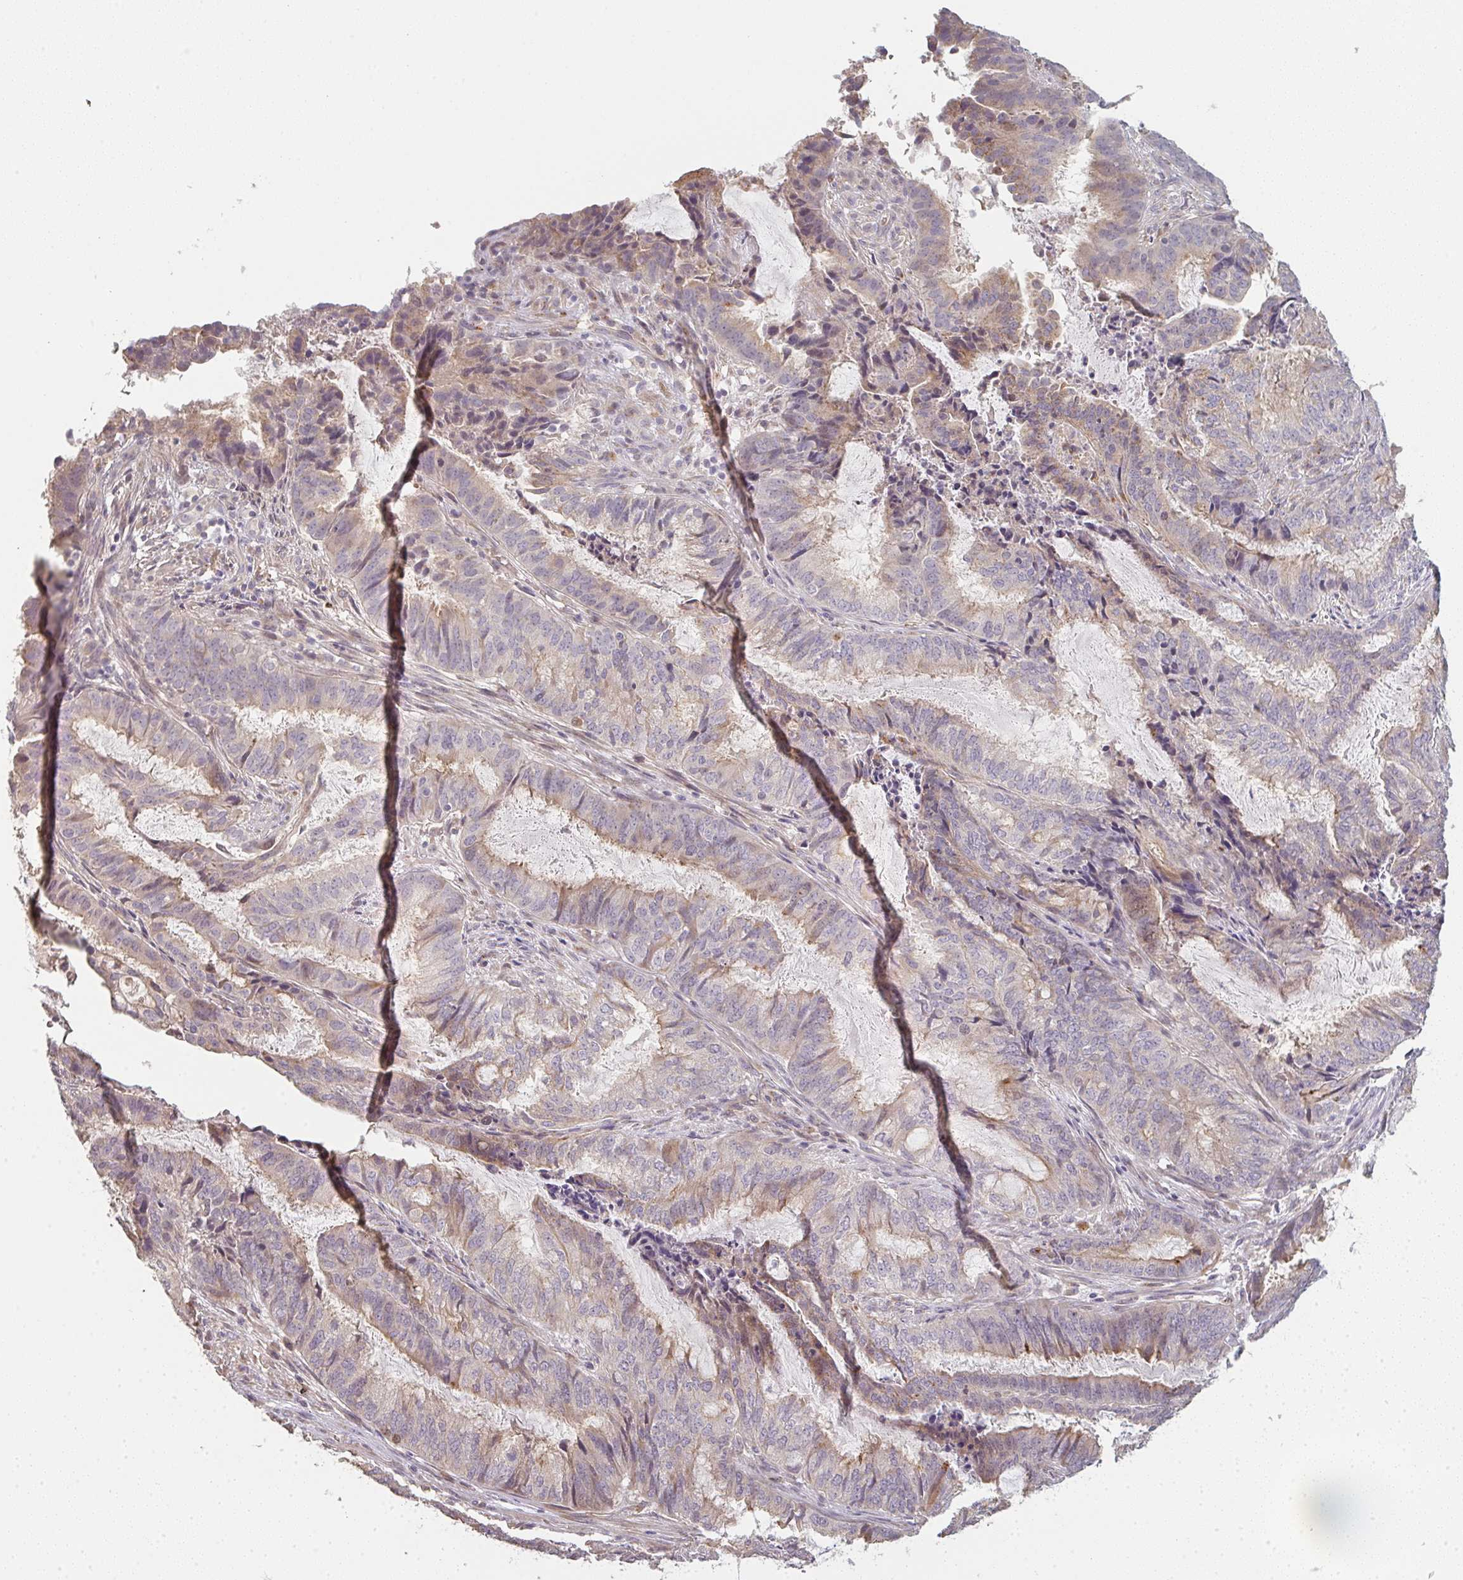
{"staining": {"intensity": "moderate", "quantity": "25%-75%", "location": "cytoplasmic/membranous"}, "tissue": "endometrial cancer", "cell_type": "Tumor cells", "image_type": "cancer", "snomed": [{"axis": "morphology", "description": "Adenocarcinoma, NOS"}, {"axis": "topography", "description": "Endometrium"}], "caption": "IHC staining of adenocarcinoma (endometrial), which shows medium levels of moderate cytoplasmic/membranous expression in about 25%-75% of tumor cells indicating moderate cytoplasmic/membranous protein positivity. The staining was performed using DAB (3,3'-diaminobenzidine) (brown) for protein detection and nuclei were counterstained in hematoxylin (blue).", "gene": "TMEM237", "patient": {"sex": "female", "age": 51}}